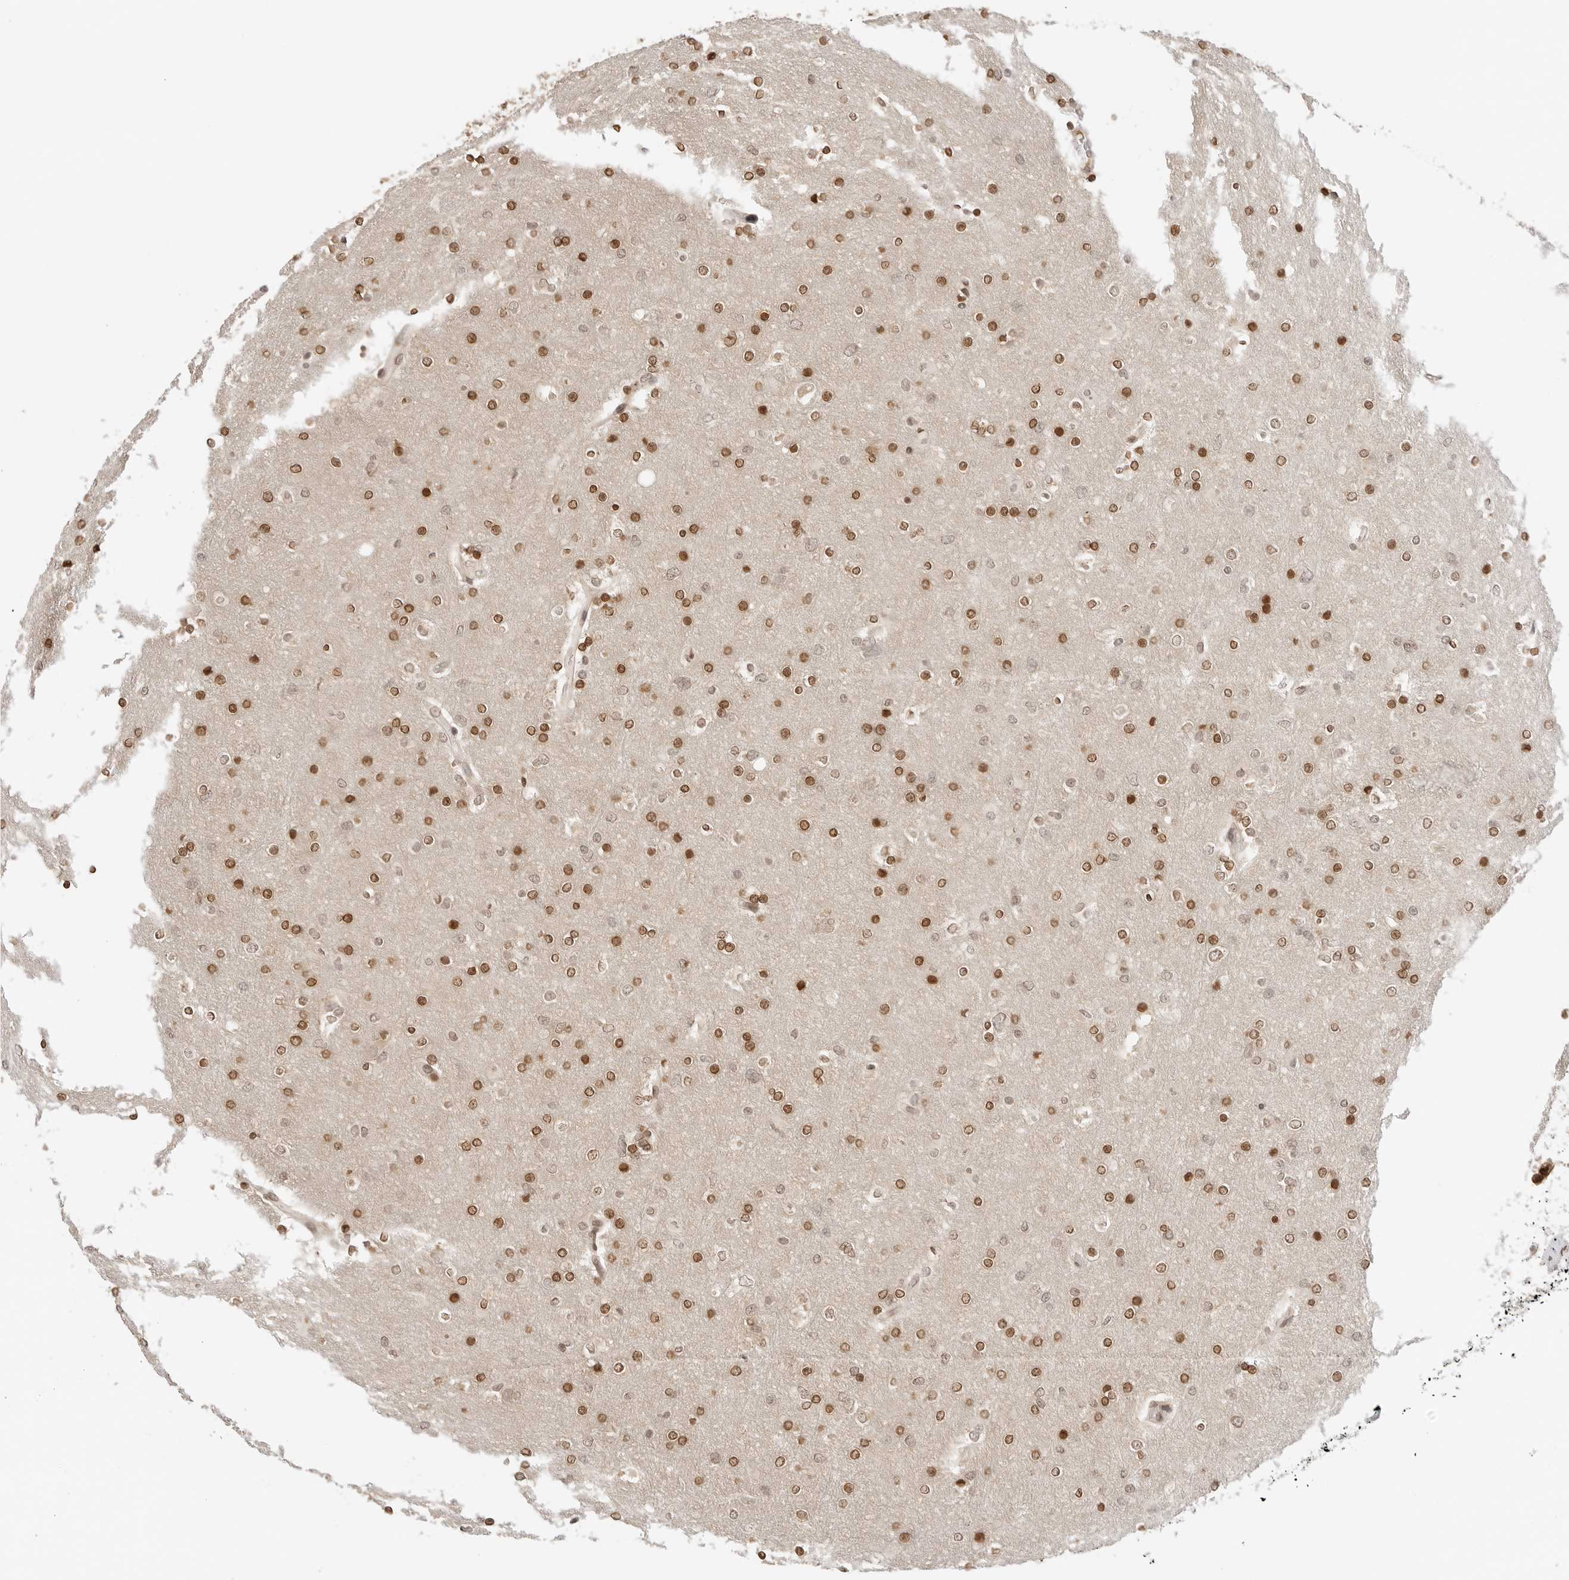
{"staining": {"intensity": "strong", "quantity": "25%-75%", "location": "nuclear"}, "tissue": "glioma", "cell_type": "Tumor cells", "image_type": "cancer", "snomed": [{"axis": "morphology", "description": "Glioma, malignant, High grade"}, {"axis": "topography", "description": "Cerebral cortex"}], "caption": "Glioma was stained to show a protein in brown. There is high levels of strong nuclear expression in about 25%-75% of tumor cells. (DAB (3,3'-diaminobenzidine) = brown stain, brightfield microscopy at high magnification).", "gene": "POLH", "patient": {"sex": "female", "age": 36}}